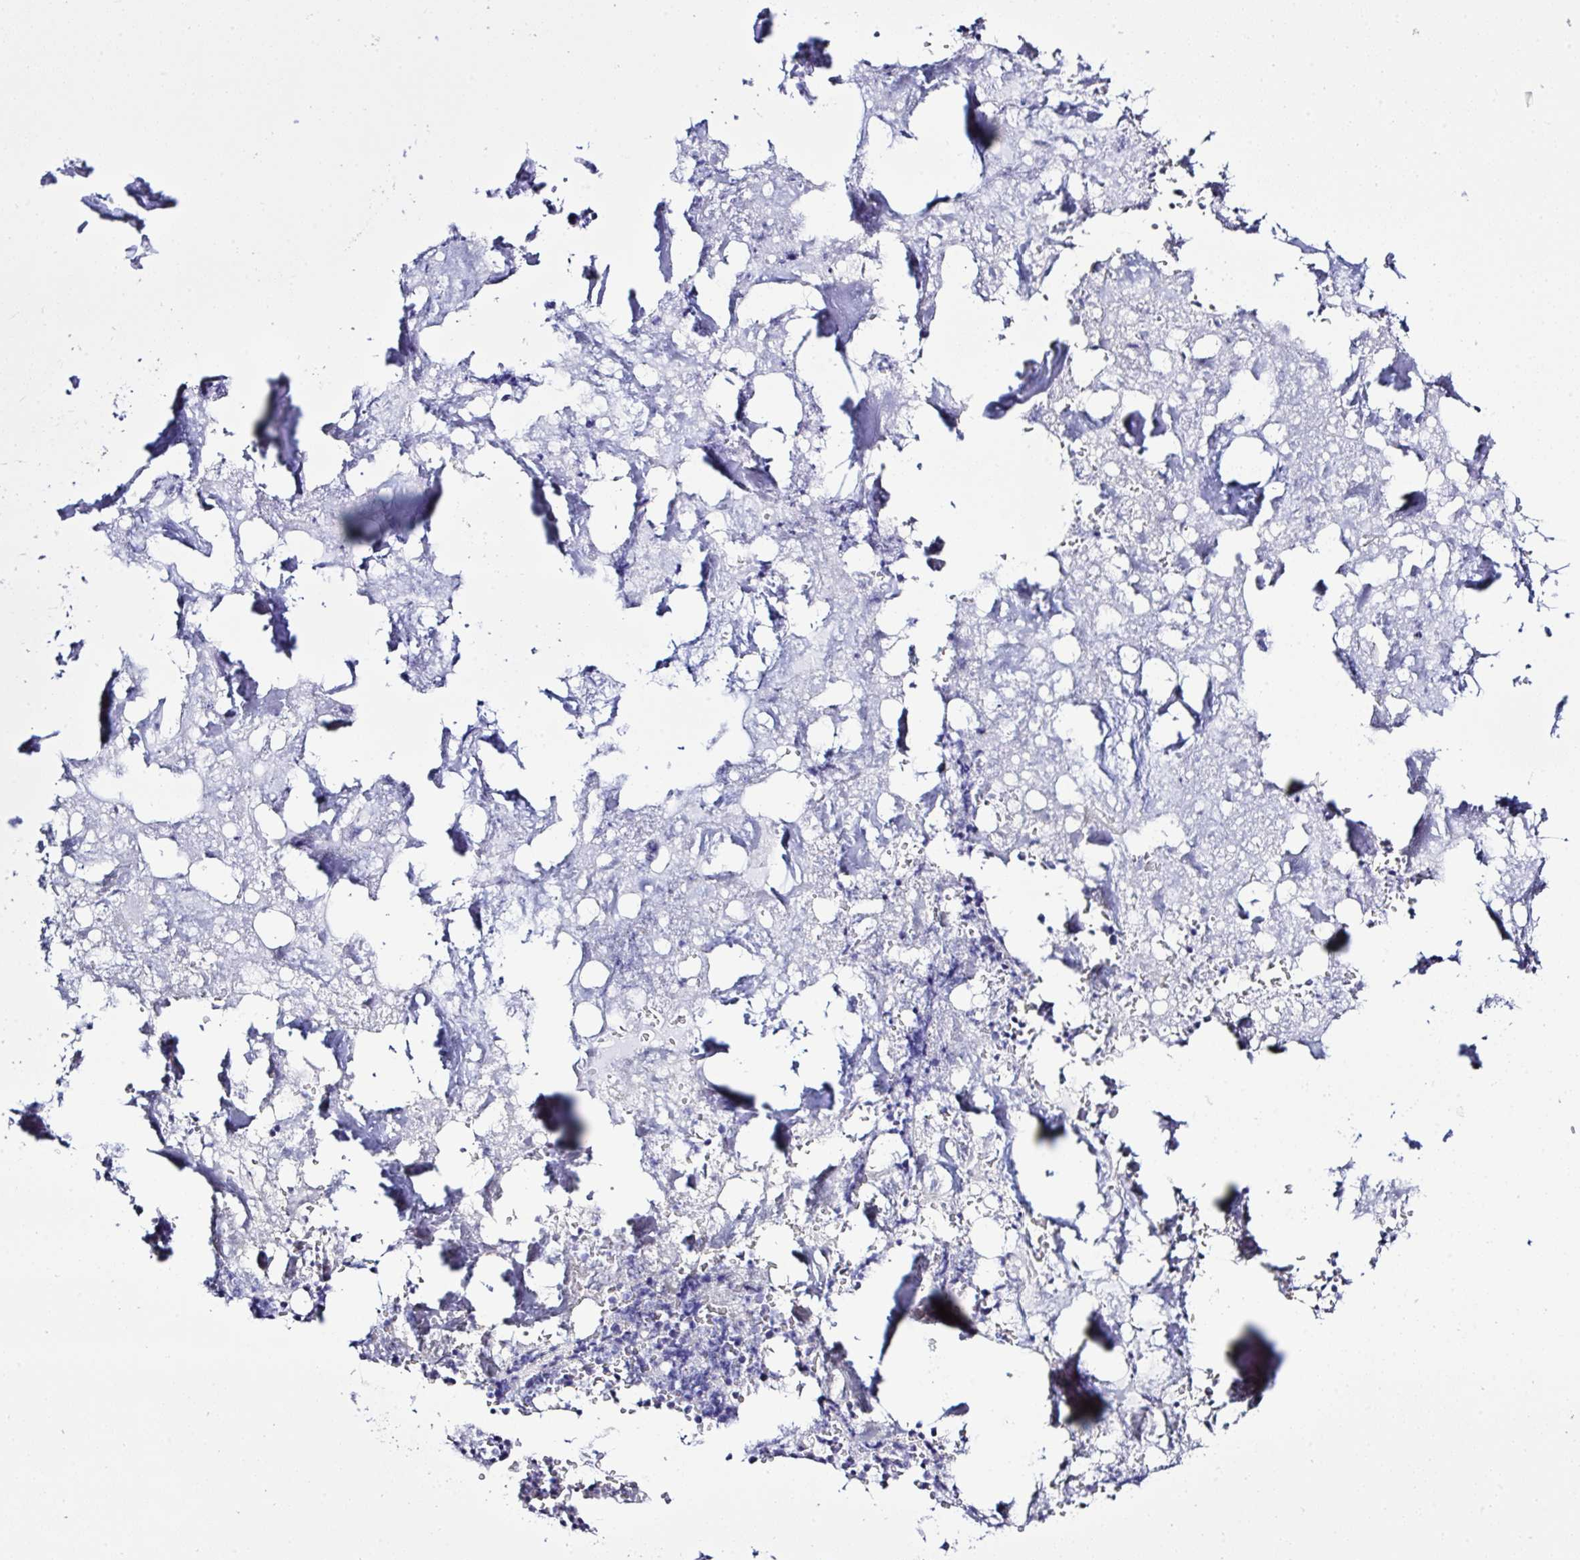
{"staining": {"intensity": "negative", "quantity": "none", "location": "none"}, "tissue": "bone marrow", "cell_type": "Hematopoietic cells", "image_type": "normal", "snomed": [{"axis": "morphology", "description": "Normal tissue, NOS"}, {"axis": "topography", "description": "Bone marrow"}], "caption": "DAB immunohistochemical staining of unremarkable human bone marrow shows no significant staining in hematopoietic cells. (DAB IHC visualized using brightfield microscopy, high magnification).", "gene": "MED11", "patient": {"sex": "female", "age": 42}}